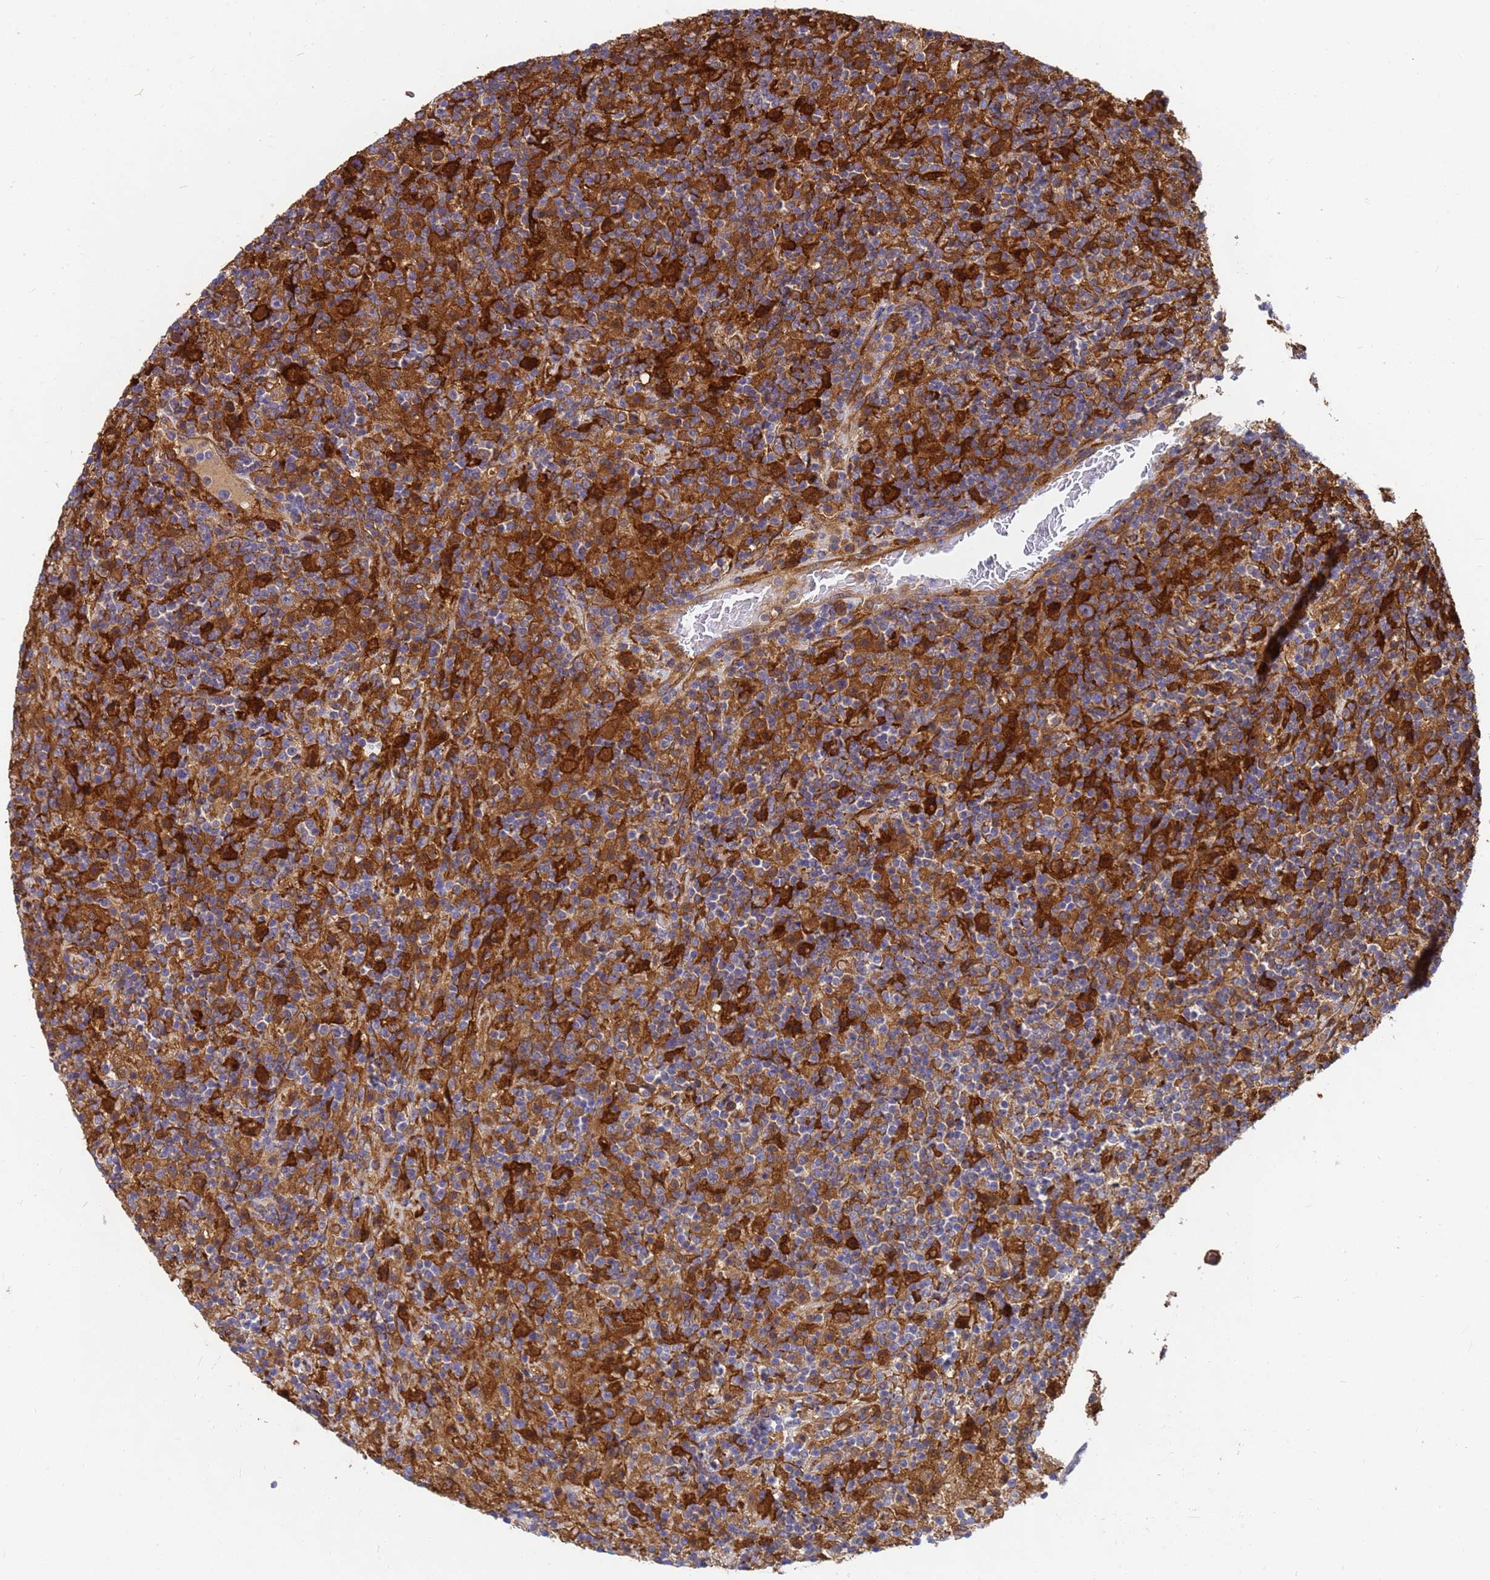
{"staining": {"intensity": "strong", "quantity": ">75%", "location": "cytoplasmic/membranous"}, "tissue": "lymphoma", "cell_type": "Tumor cells", "image_type": "cancer", "snomed": [{"axis": "morphology", "description": "Hodgkin's disease, NOS"}, {"axis": "topography", "description": "Lymph node"}], "caption": "Protein analysis of lymphoma tissue shows strong cytoplasmic/membranous expression in approximately >75% of tumor cells.", "gene": "SLC35E2B", "patient": {"sex": "male", "age": 70}}